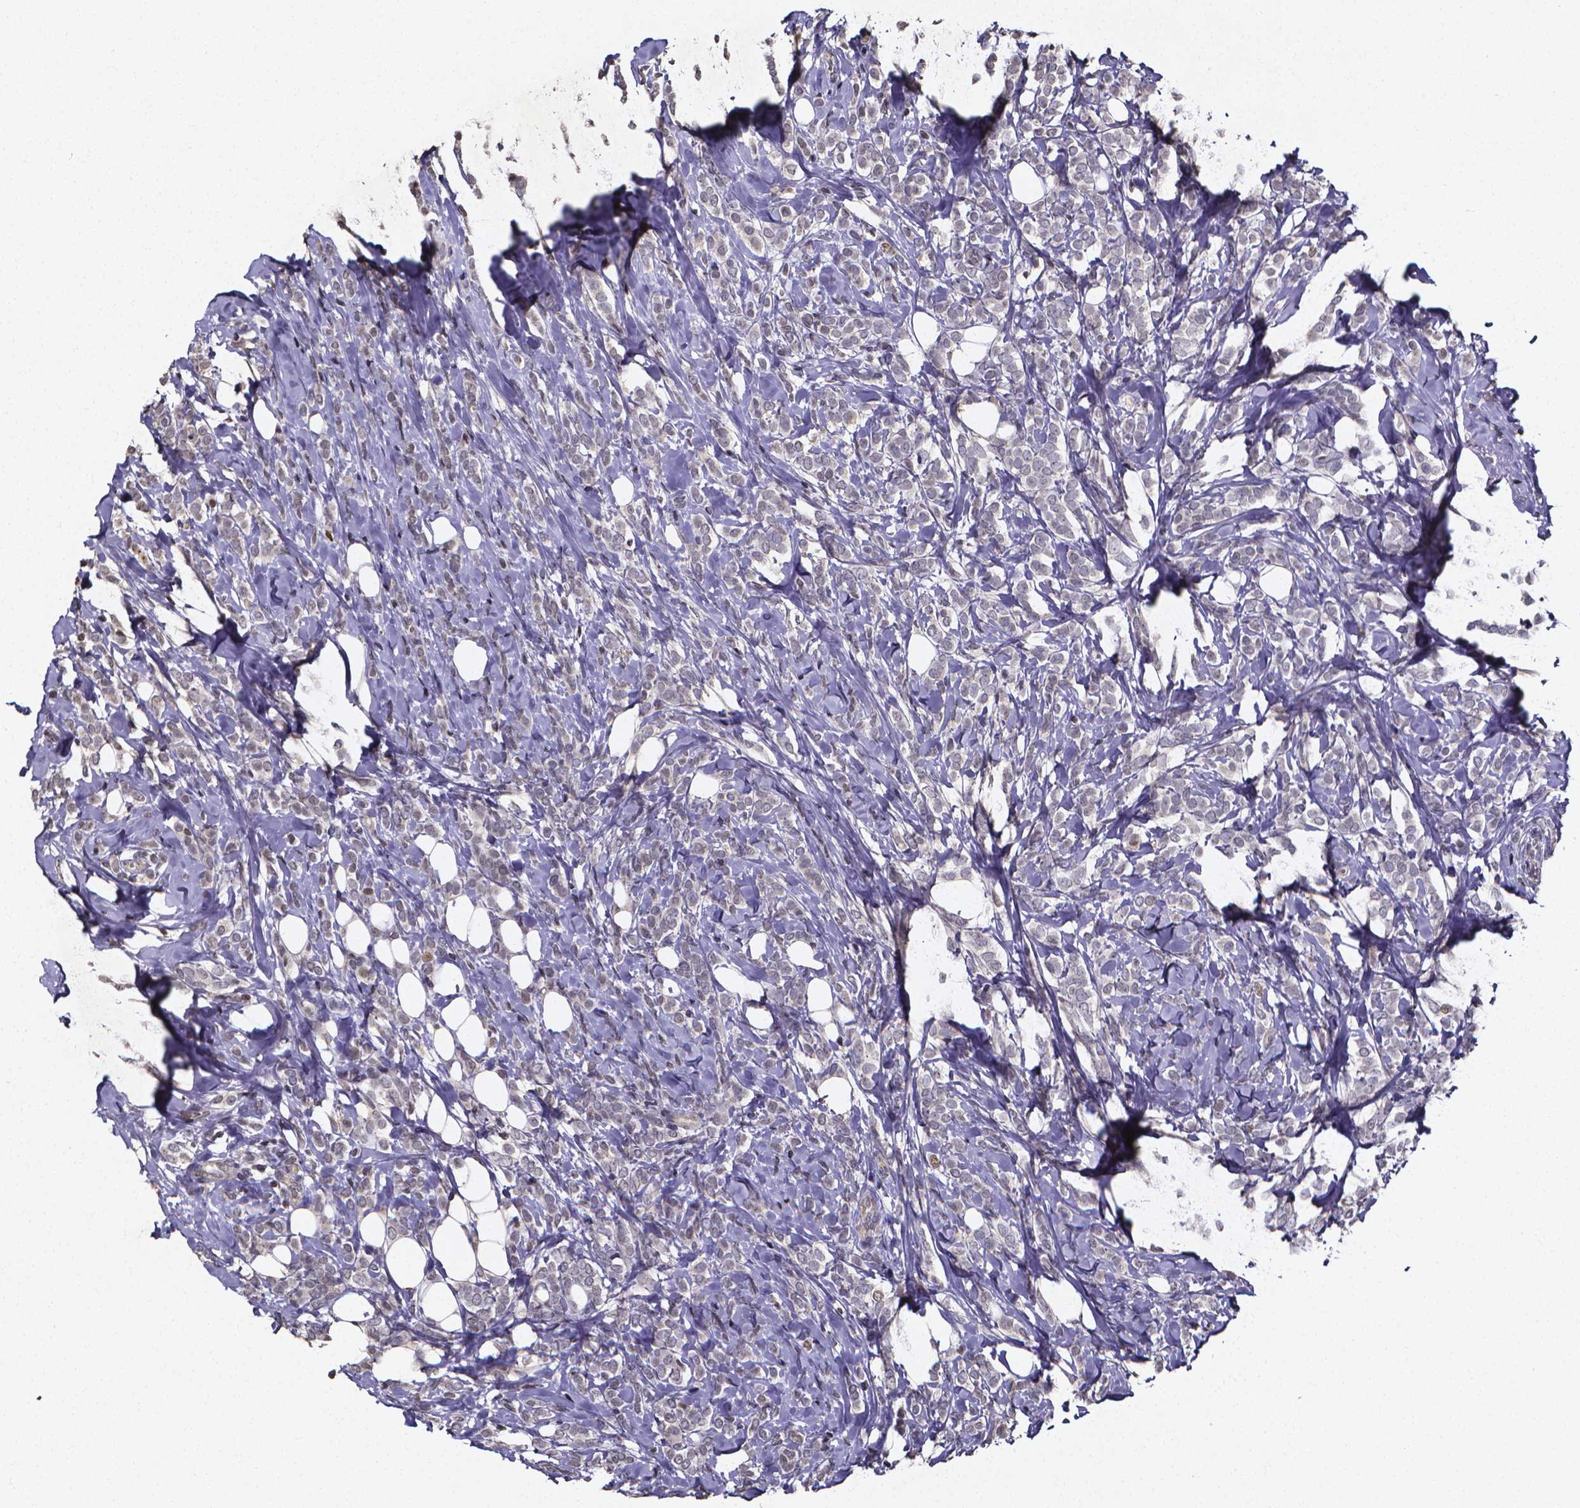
{"staining": {"intensity": "negative", "quantity": "none", "location": "none"}, "tissue": "breast cancer", "cell_type": "Tumor cells", "image_type": "cancer", "snomed": [{"axis": "morphology", "description": "Lobular carcinoma"}, {"axis": "topography", "description": "Breast"}], "caption": "Human lobular carcinoma (breast) stained for a protein using IHC reveals no staining in tumor cells.", "gene": "TP73", "patient": {"sex": "female", "age": 49}}